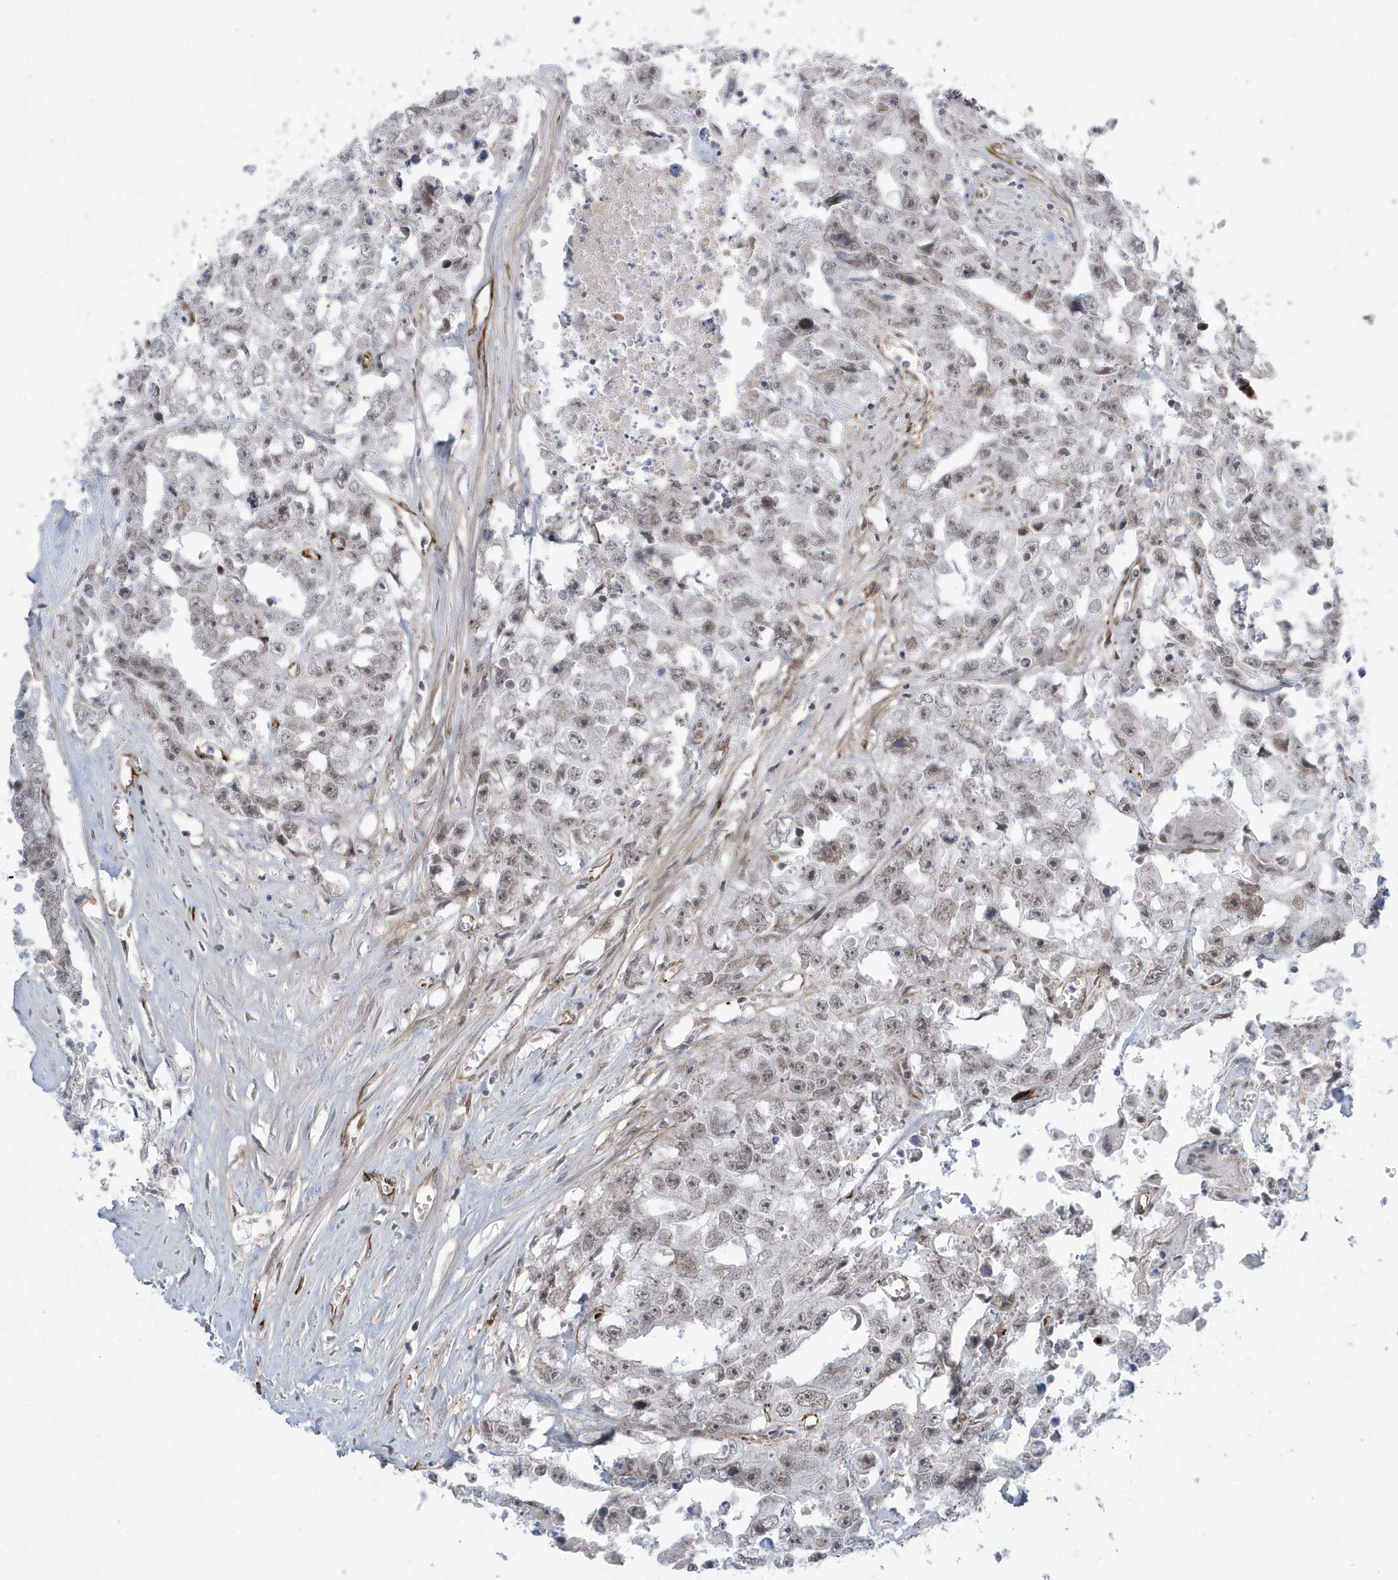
{"staining": {"intensity": "weak", "quantity": ">75%", "location": "nuclear"}, "tissue": "testis cancer", "cell_type": "Tumor cells", "image_type": "cancer", "snomed": [{"axis": "morphology", "description": "Seminoma, NOS"}, {"axis": "morphology", "description": "Carcinoma, Embryonal, NOS"}, {"axis": "topography", "description": "Testis"}], "caption": "Brown immunohistochemical staining in testis embryonal carcinoma exhibits weak nuclear positivity in about >75% of tumor cells. (brown staining indicates protein expression, while blue staining denotes nuclei).", "gene": "ADAMTSL3", "patient": {"sex": "male", "age": 43}}